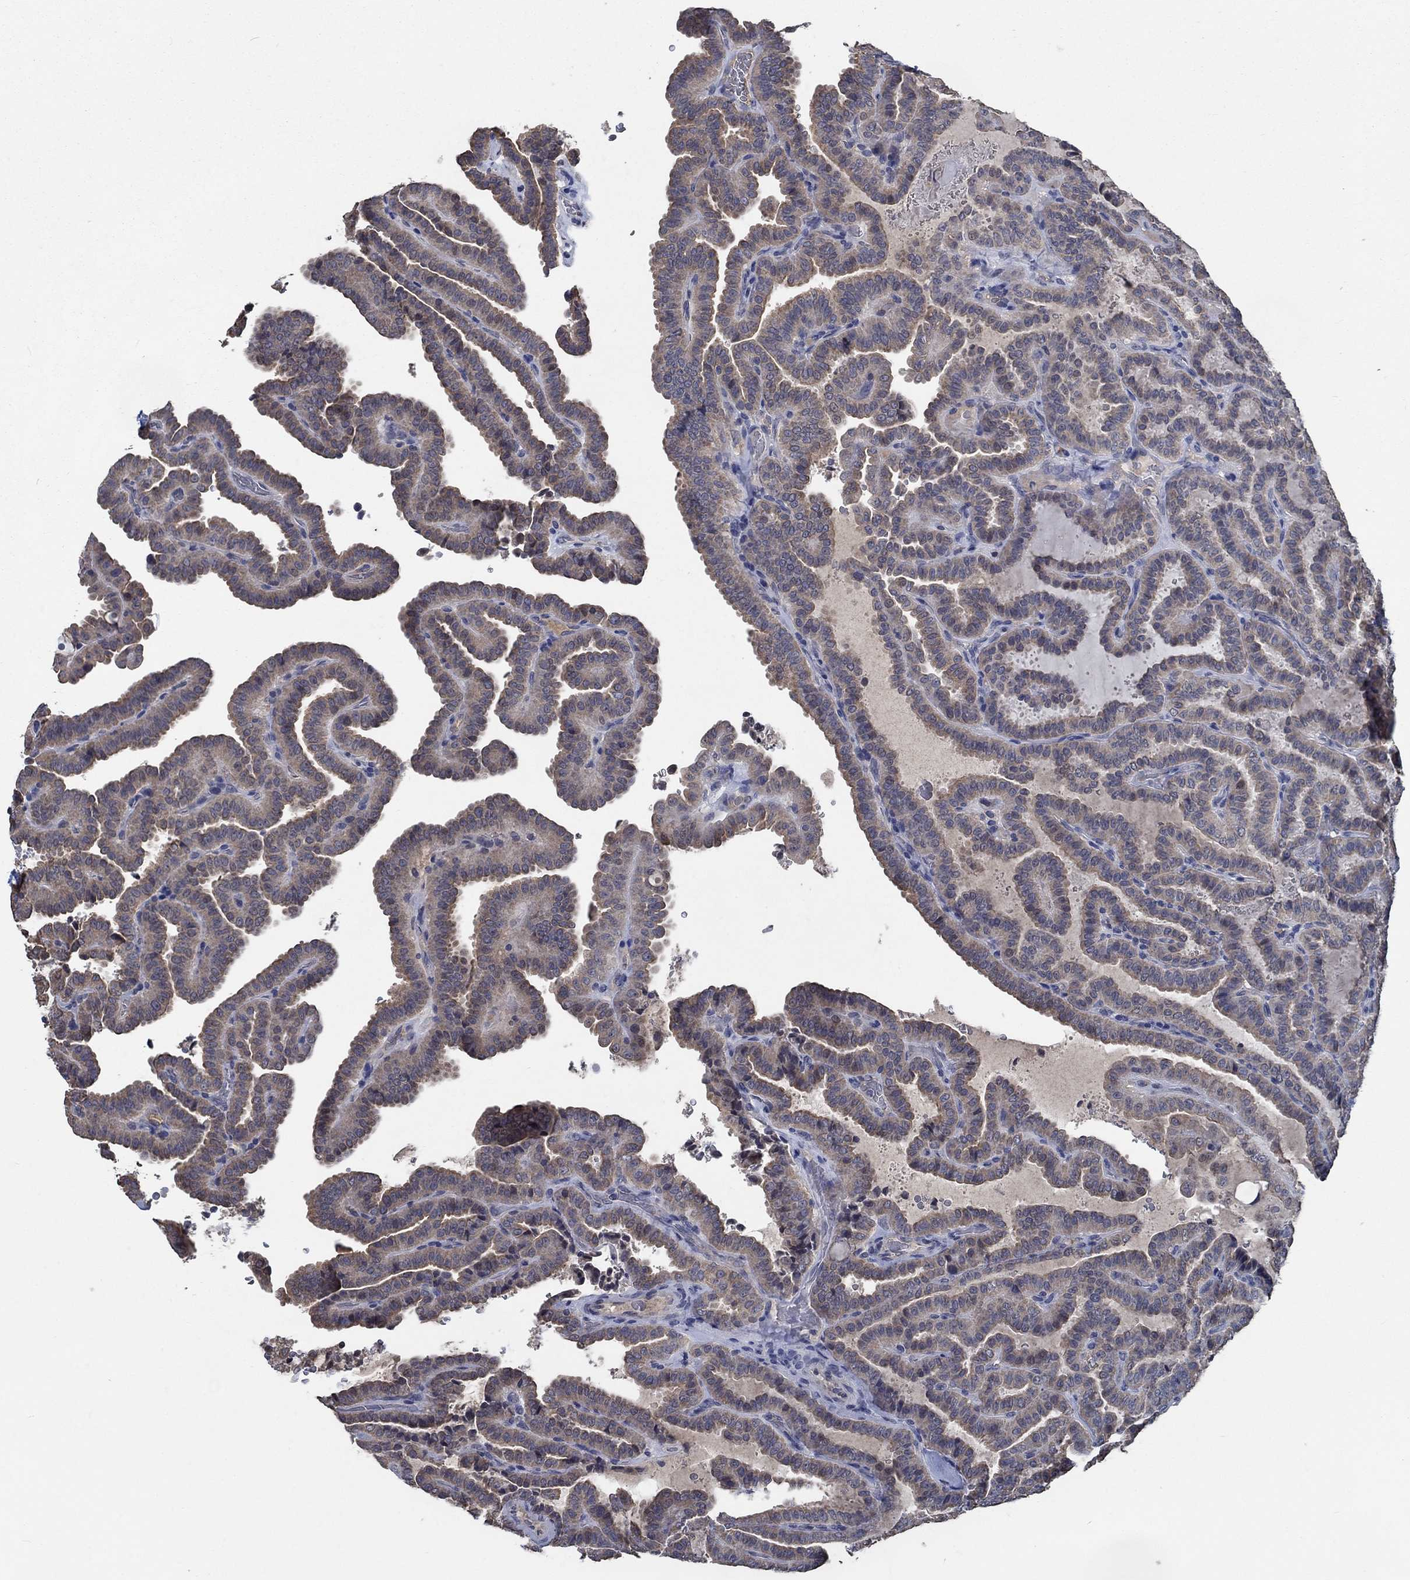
{"staining": {"intensity": "weak", "quantity": ">75%", "location": "cytoplasmic/membranous"}, "tissue": "thyroid cancer", "cell_type": "Tumor cells", "image_type": "cancer", "snomed": [{"axis": "morphology", "description": "Papillary adenocarcinoma, NOS"}, {"axis": "topography", "description": "Thyroid gland"}], "caption": "IHC micrograph of human thyroid papillary adenocarcinoma stained for a protein (brown), which displays low levels of weak cytoplasmic/membranous positivity in about >75% of tumor cells.", "gene": "OBSCN", "patient": {"sex": "female", "age": 39}}